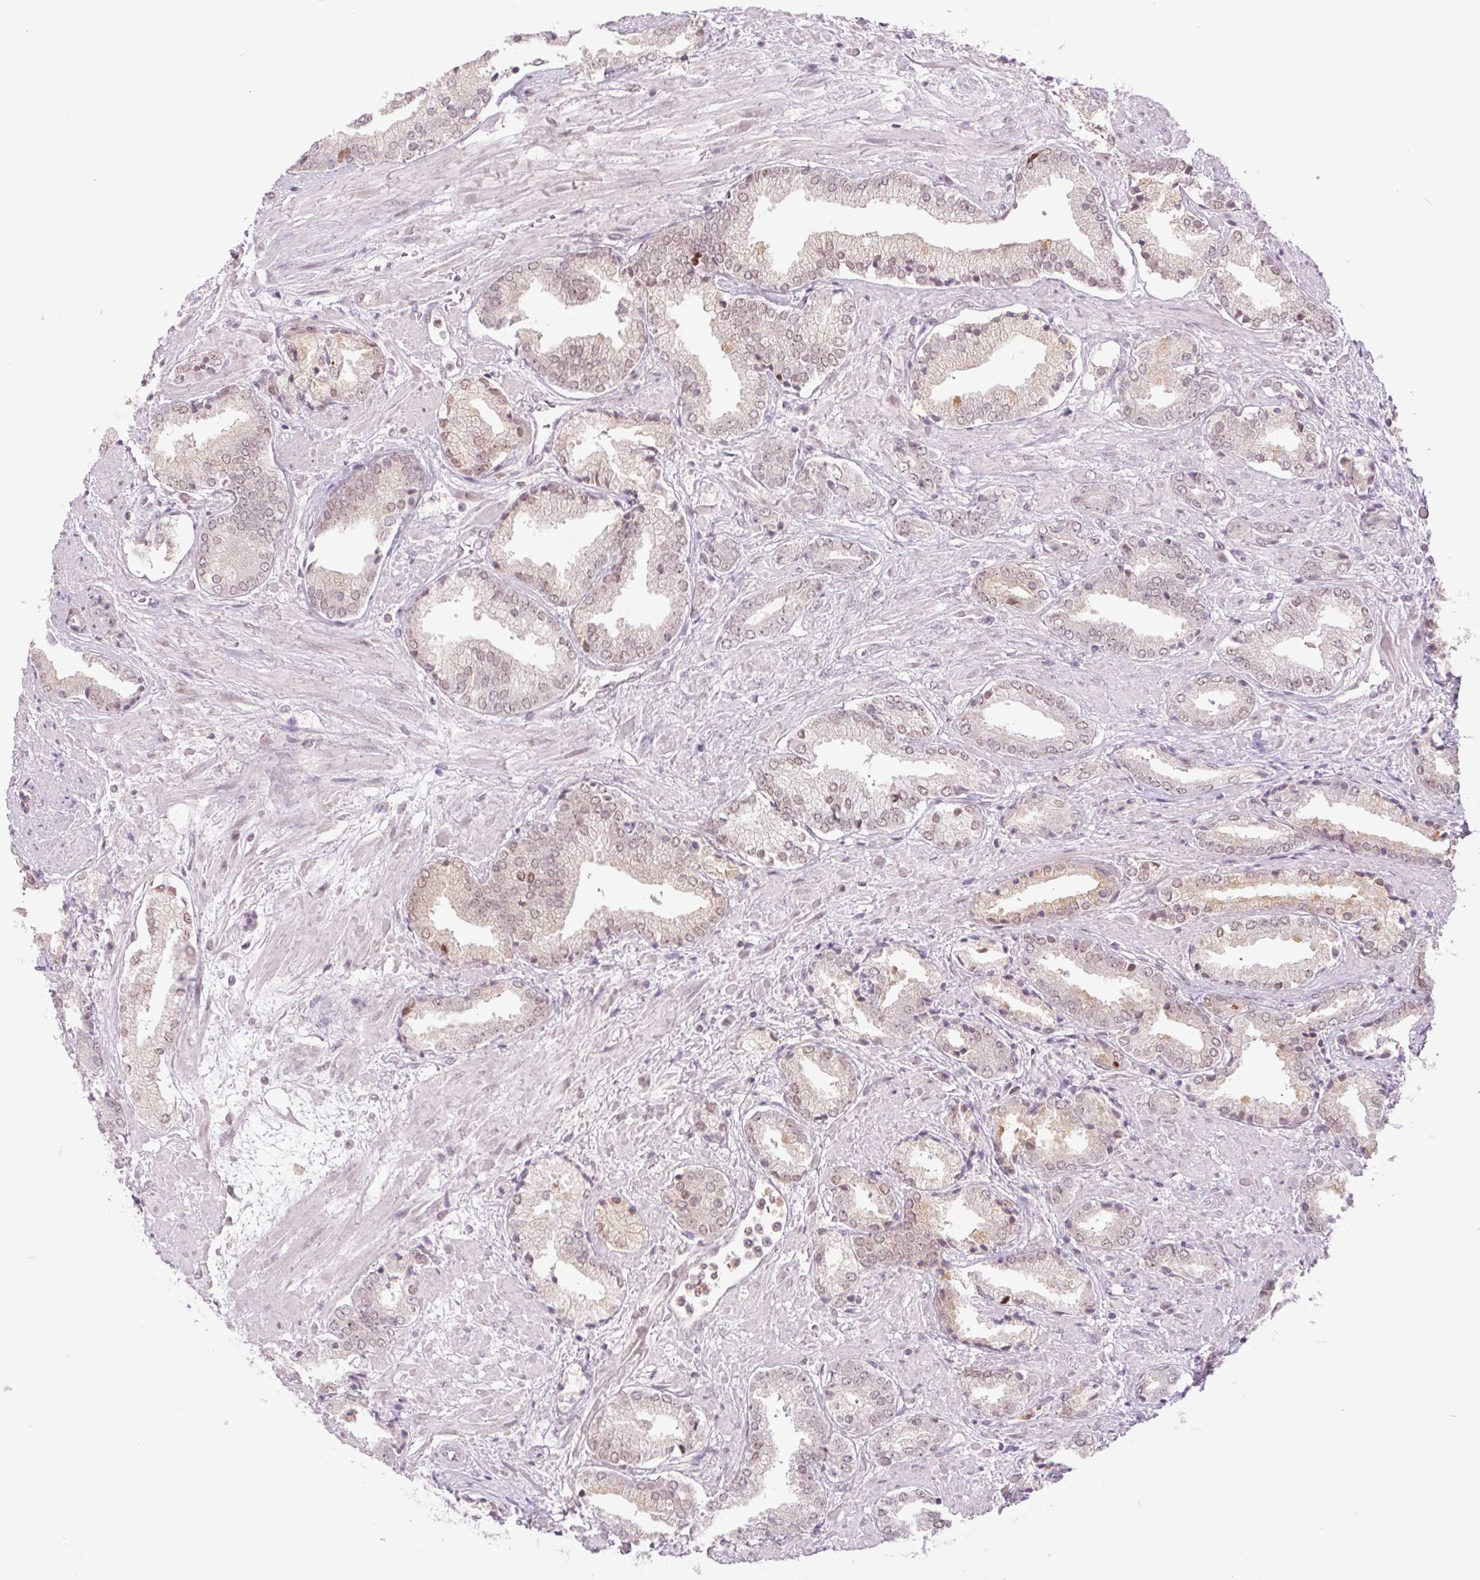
{"staining": {"intensity": "moderate", "quantity": "<25%", "location": "nuclear"}, "tissue": "prostate cancer", "cell_type": "Tumor cells", "image_type": "cancer", "snomed": [{"axis": "morphology", "description": "Adenocarcinoma, High grade"}, {"axis": "topography", "description": "Prostate"}], "caption": "IHC (DAB) staining of human adenocarcinoma (high-grade) (prostate) demonstrates moderate nuclear protein staining in approximately <25% of tumor cells.", "gene": "SMIM6", "patient": {"sex": "male", "age": 56}}